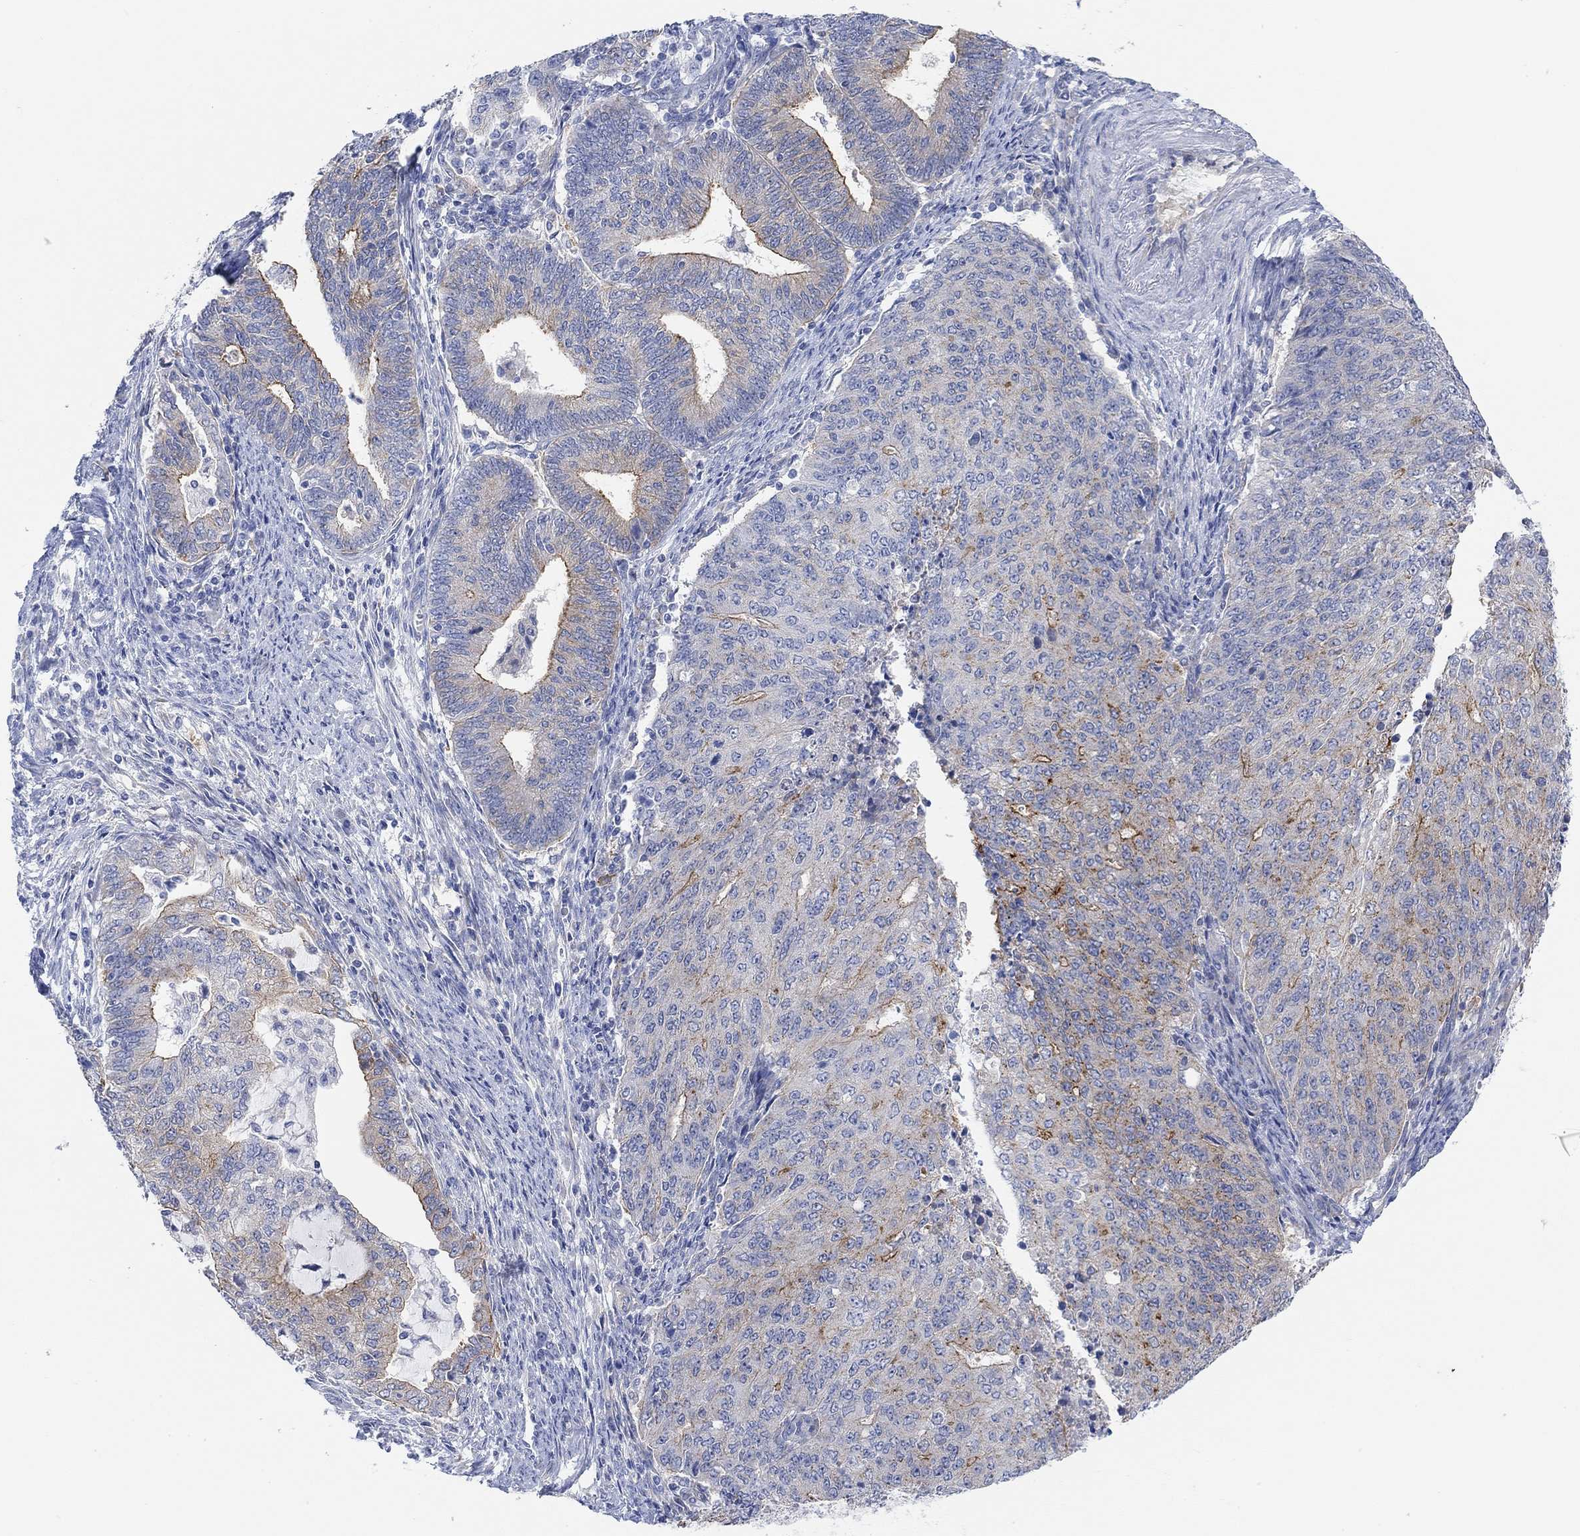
{"staining": {"intensity": "strong", "quantity": "<25%", "location": "cytoplasmic/membranous"}, "tissue": "endometrial cancer", "cell_type": "Tumor cells", "image_type": "cancer", "snomed": [{"axis": "morphology", "description": "Adenocarcinoma, NOS"}, {"axis": "topography", "description": "Endometrium"}], "caption": "Brown immunohistochemical staining in human adenocarcinoma (endometrial) shows strong cytoplasmic/membranous expression in about <25% of tumor cells.", "gene": "RGS1", "patient": {"sex": "female", "age": 82}}